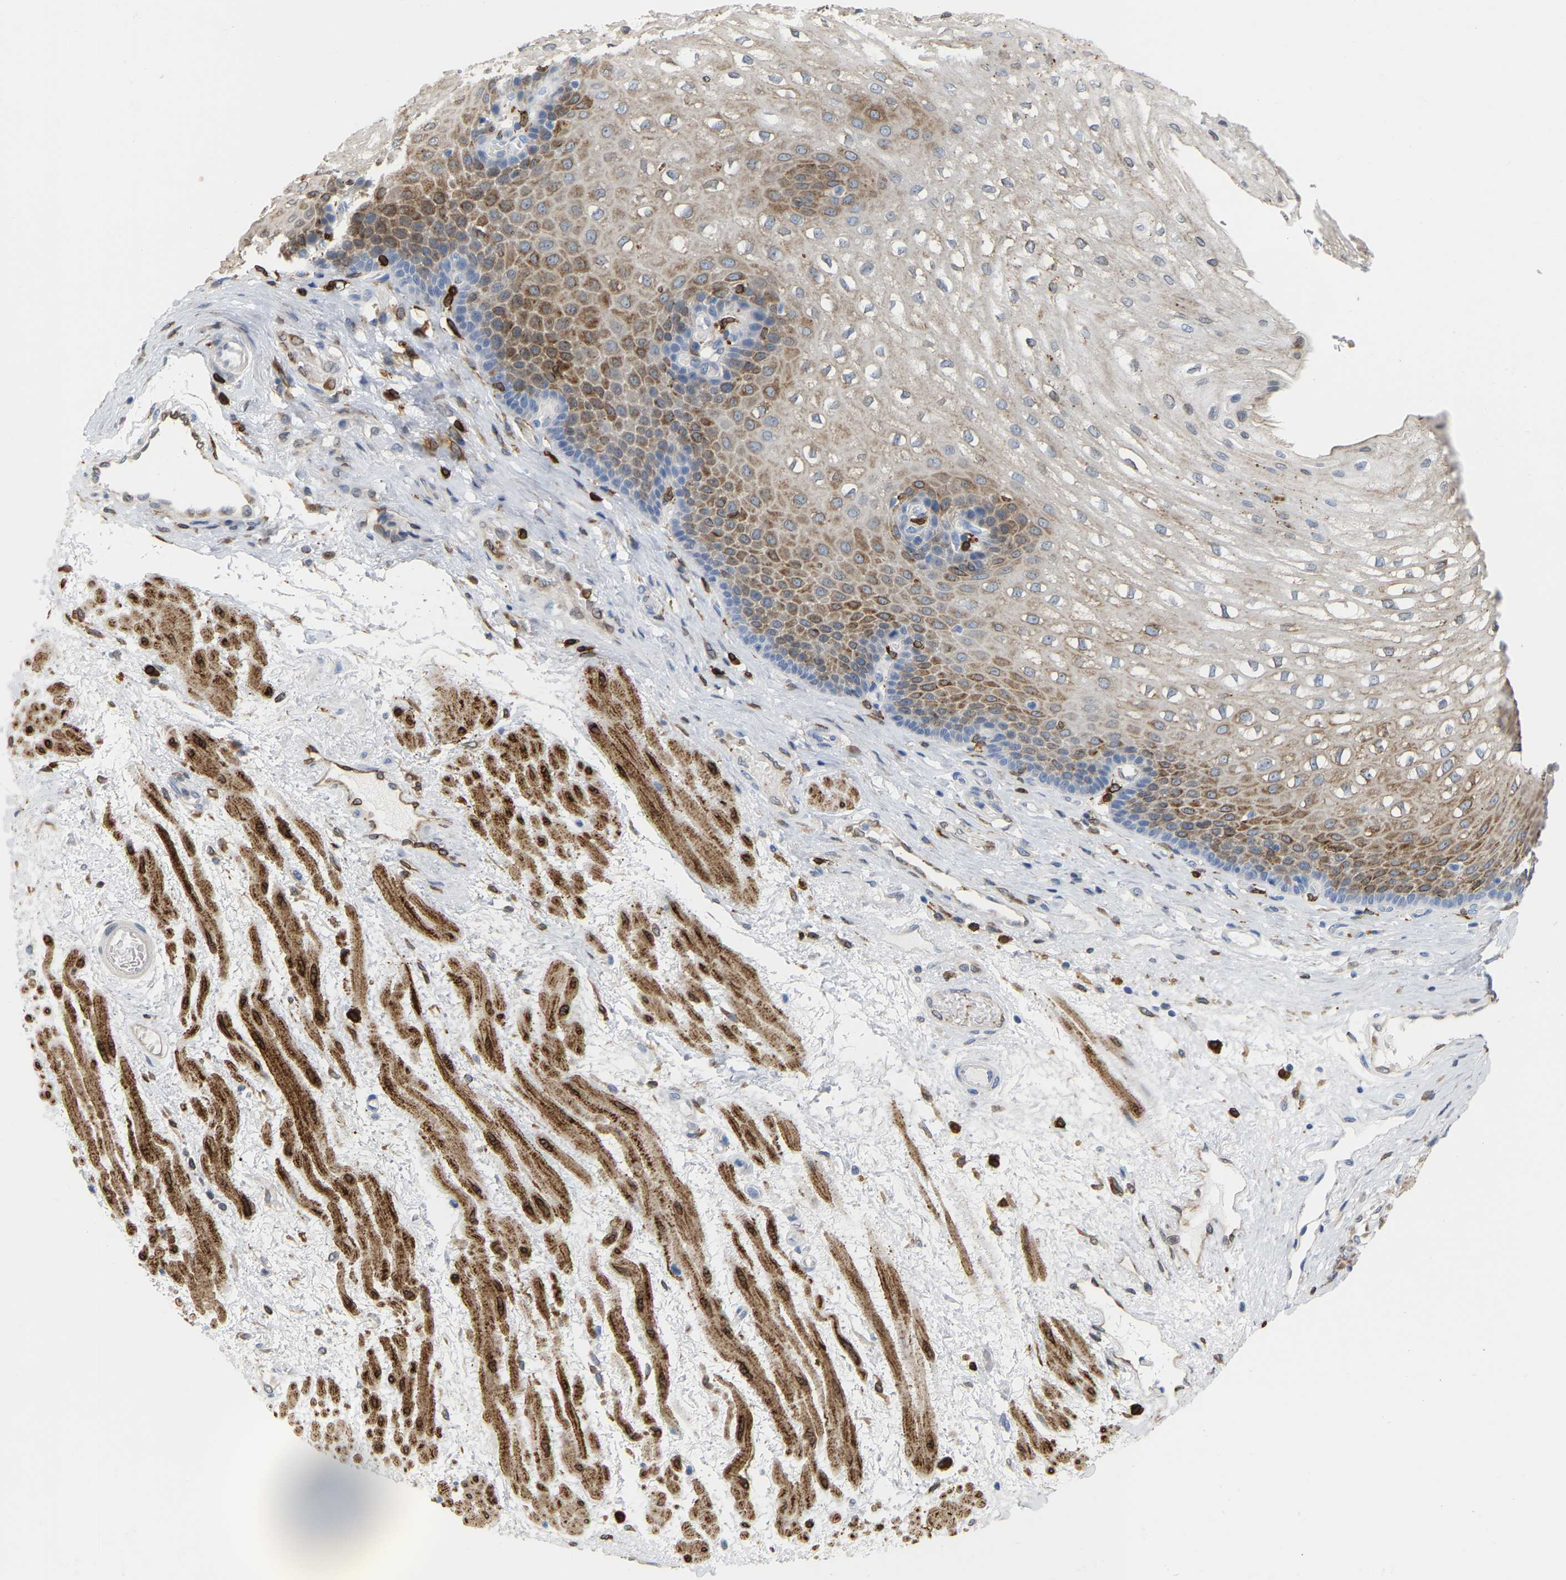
{"staining": {"intensity": "moderate", "quantity": ">75%", "location": "cytoplasmic/membranous"}, "tissue": "esophagus", "cell_type": "Squamous epithelial cells", "image_type": "normal", "snomed": [{"axis": "morphology", "description": "Normal tissue, NOS"}, {"axis": "topography", "description": "Esophagus"}], "caption": "Immunohistochemistry image of benign human esophagus stained for a protein (brown), which demonstrates medium levels of moderate cytoplasmic/membranous staining in approximately >75% of squamous epithelial cells.", "gene": "PTGS1", "patient": {"sex": "male", "age": 48}}